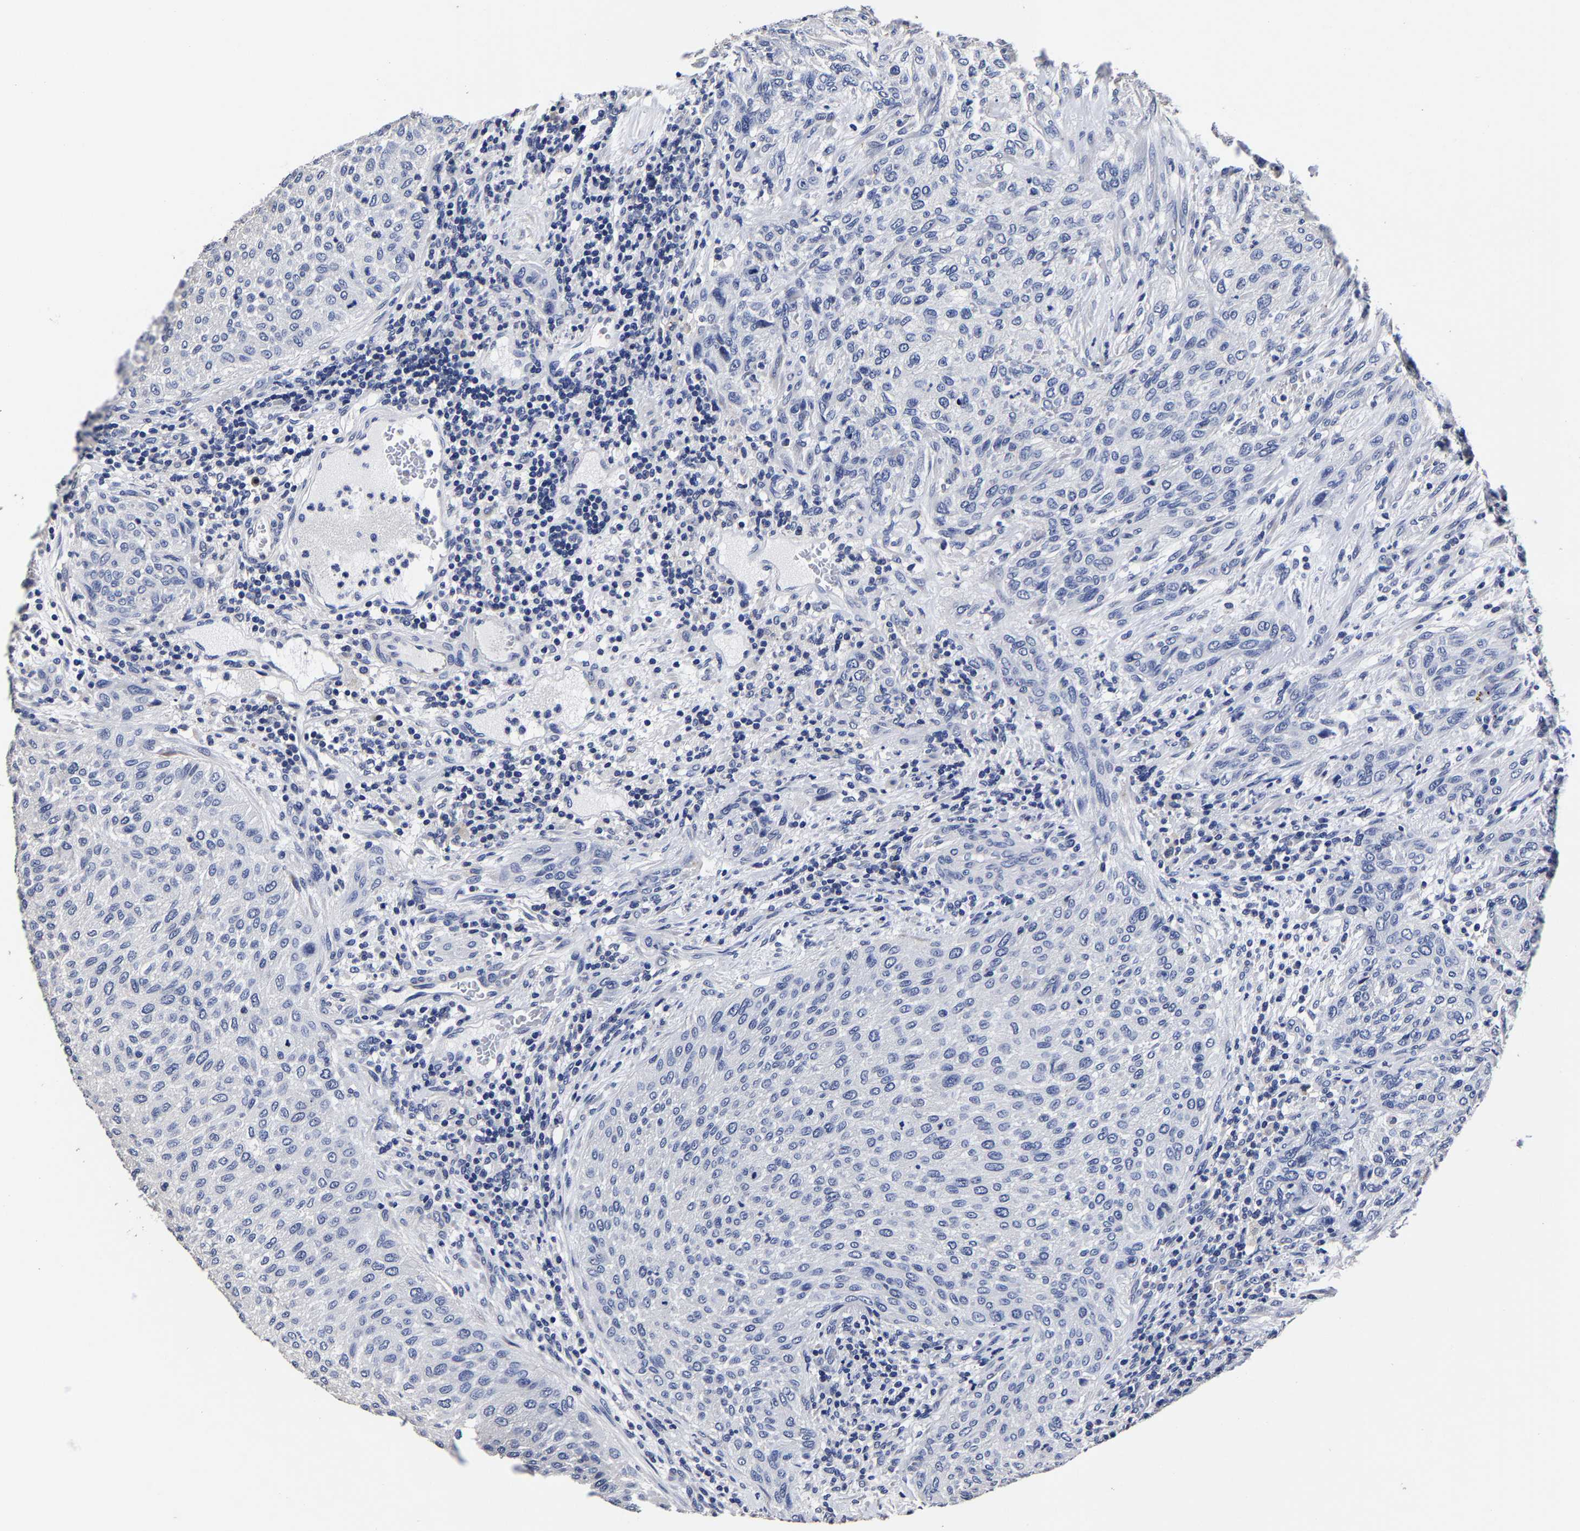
{"staining": {"intensity": "negative", "quantity": "none", "location": "none"}, "tissue": "urothelial cancer", "cell_type": "Tumor cells", "image_type": "cancer", "snomed": [{"axis": "morphology", "description": "Urothelial carcinoma, Low grade"}, {"axis": "morphology", "description": "Urothelial carcinoma, High grade"}, {"axis": "topography", "description": "Urinary bladder"}], "caption": "The immunohistochemistry (IHC) histopathology image has no significant positivity in tumor cells of high-grade urothelial carcinoma tissue.", "gene": "AKAP4", "patient": {"sex": "male", "age": 35}}